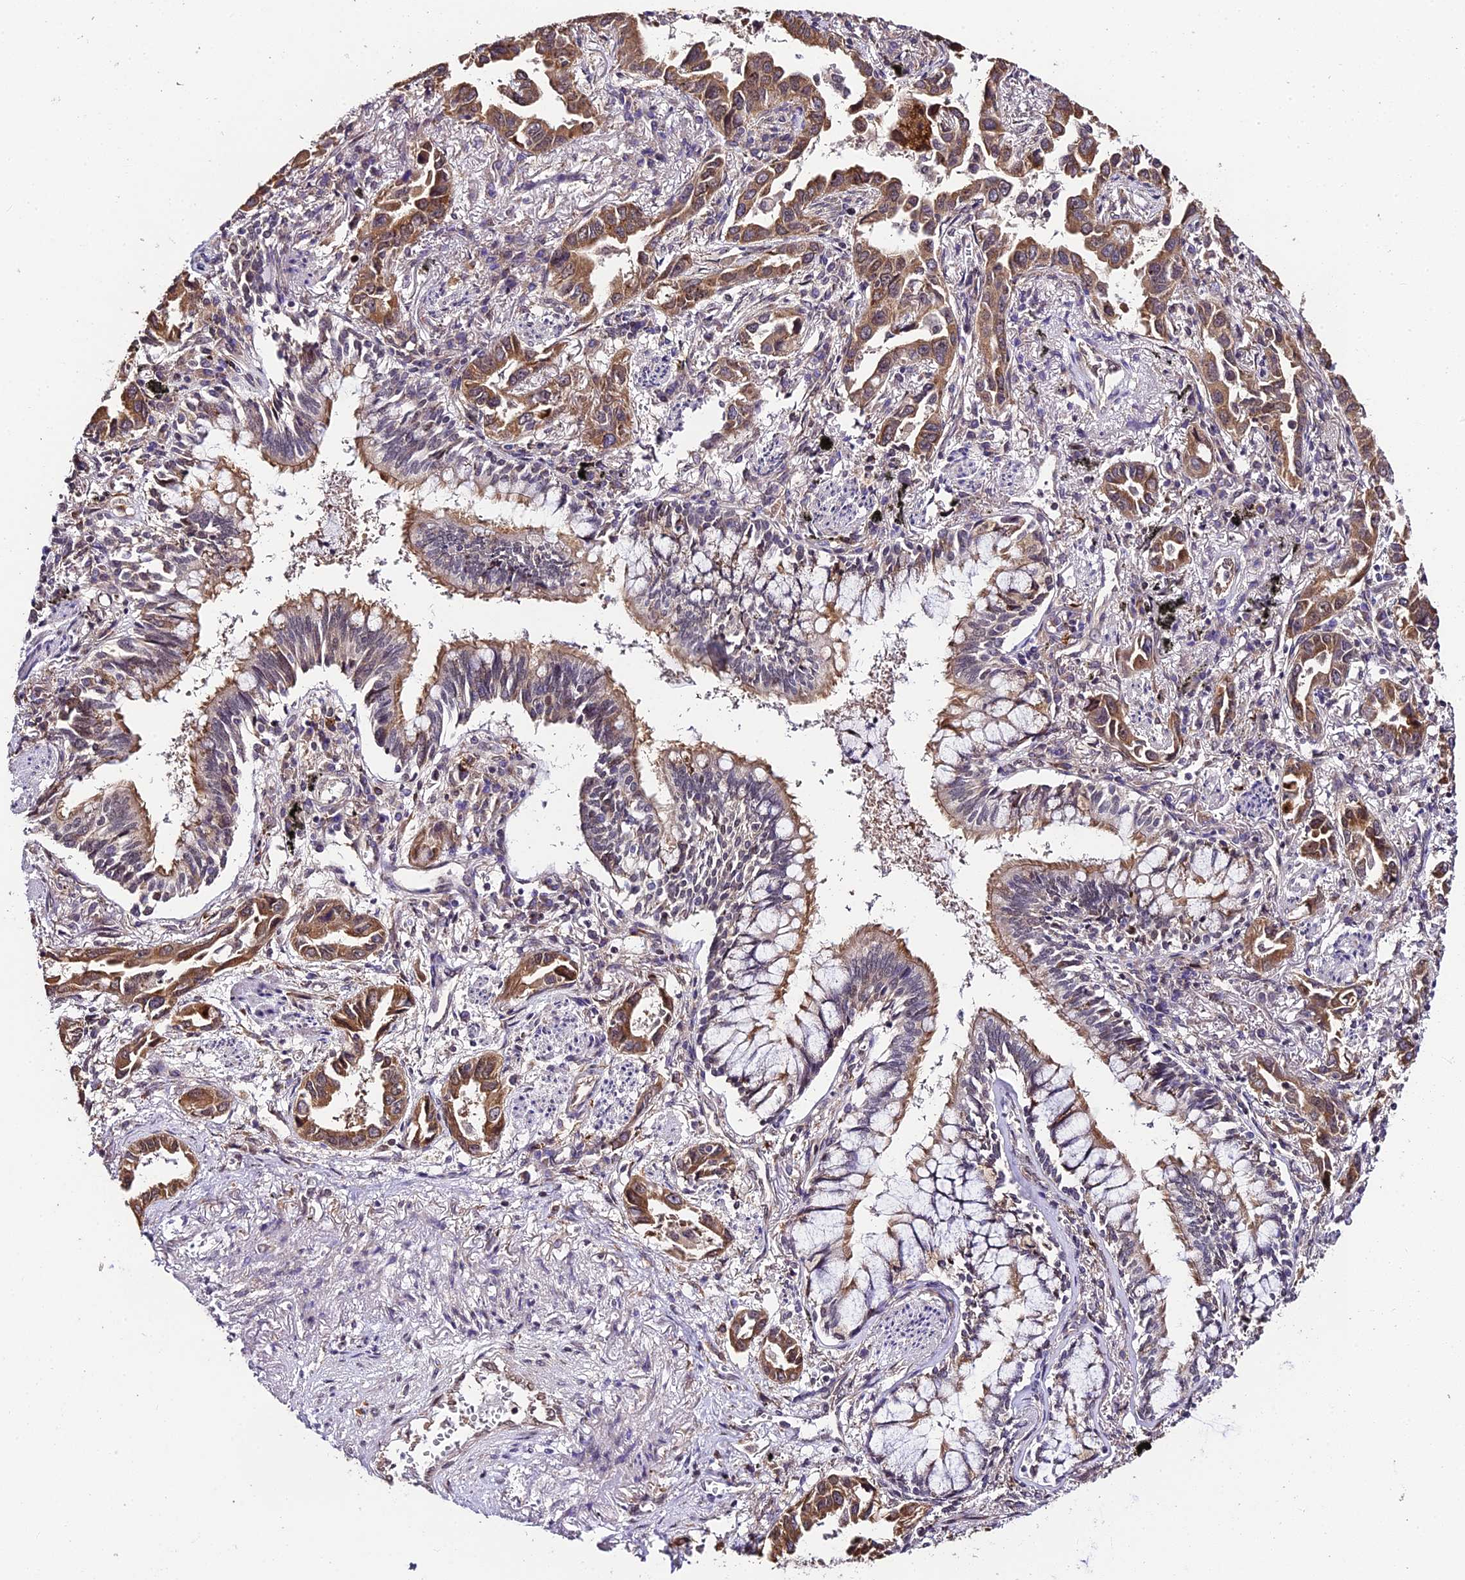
{"staining": {"intensity": "moderate", "quantity": ">75%", "location": "cytoplasmic/membranous,nuclear"}, "tissue": "lung cancer", "cell_type": "Tumor cells", "image_type": "cancer", "snomed": [{"axis": "morphology", "description": "Adenocarcinoma, NOS"}, {"axis": "topography", "description": "Lung"}], "caption": "An image of human lung cancer stained for a protein displays moderate cytoplasmic/membranous and nuclear brown staining in tumor cells. Nuclei are stained in blue.", "gene": "TRIM22", "patient": {"sex": "male", "age": 67}}